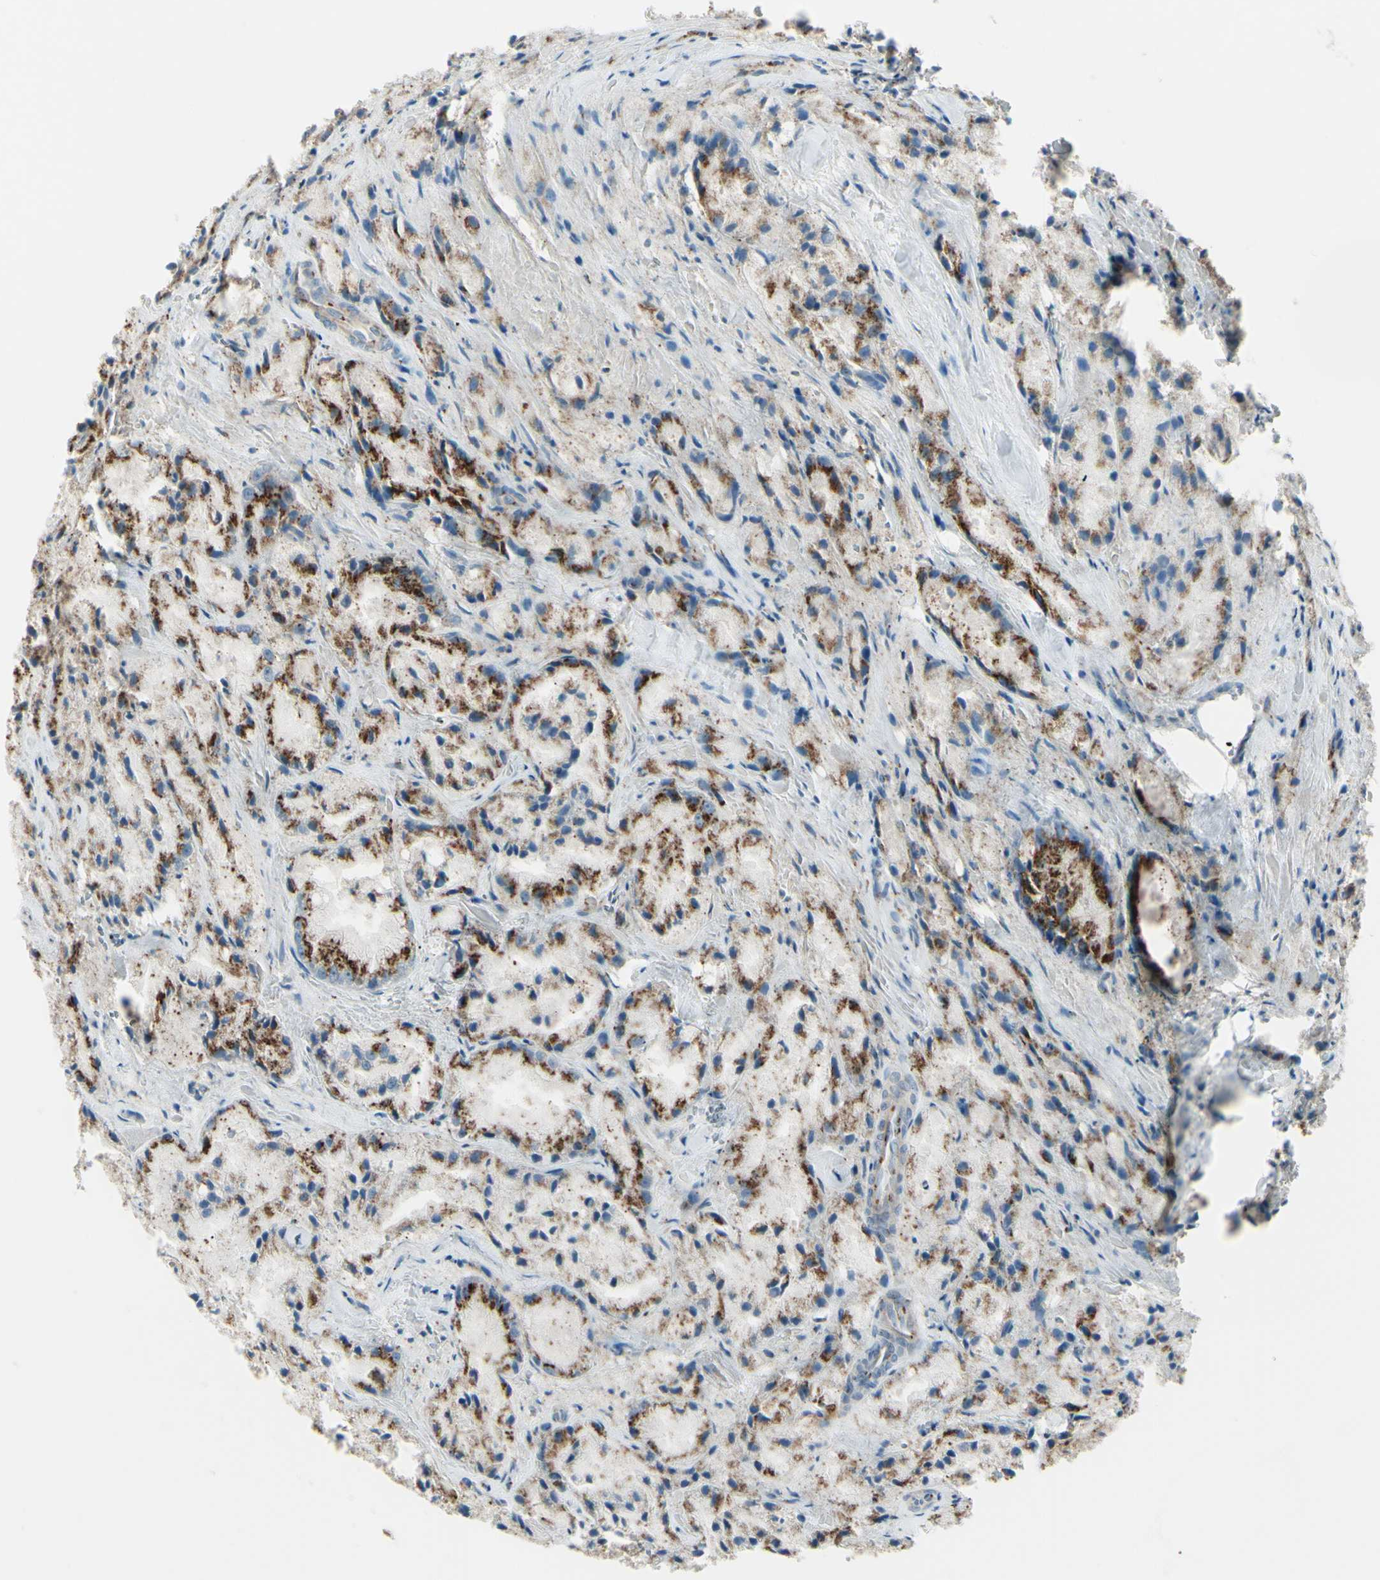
{"staining": {"intensity": "strong", "quantity": ">75%", "location": "cytoplasmic/membranous"}, "tissue": "prostate cancer", "cell_type": "Tumor cells", "image_type": "cancer", "snomed": [{"axis": "morphology", "description": "Adenocarcinoma, Low grade"}, {"axis": "topography", "description": "Prostate"}], "caption": "A photomicrograph of prostate cancer (adenocarcinoma (low-grade)) stained for a protein demonstrates strong cytoplasmic/membranous brown staining in tumor cells.", "gene": "B4GALT1", "patient": {"sex": "male", "age": 64}}